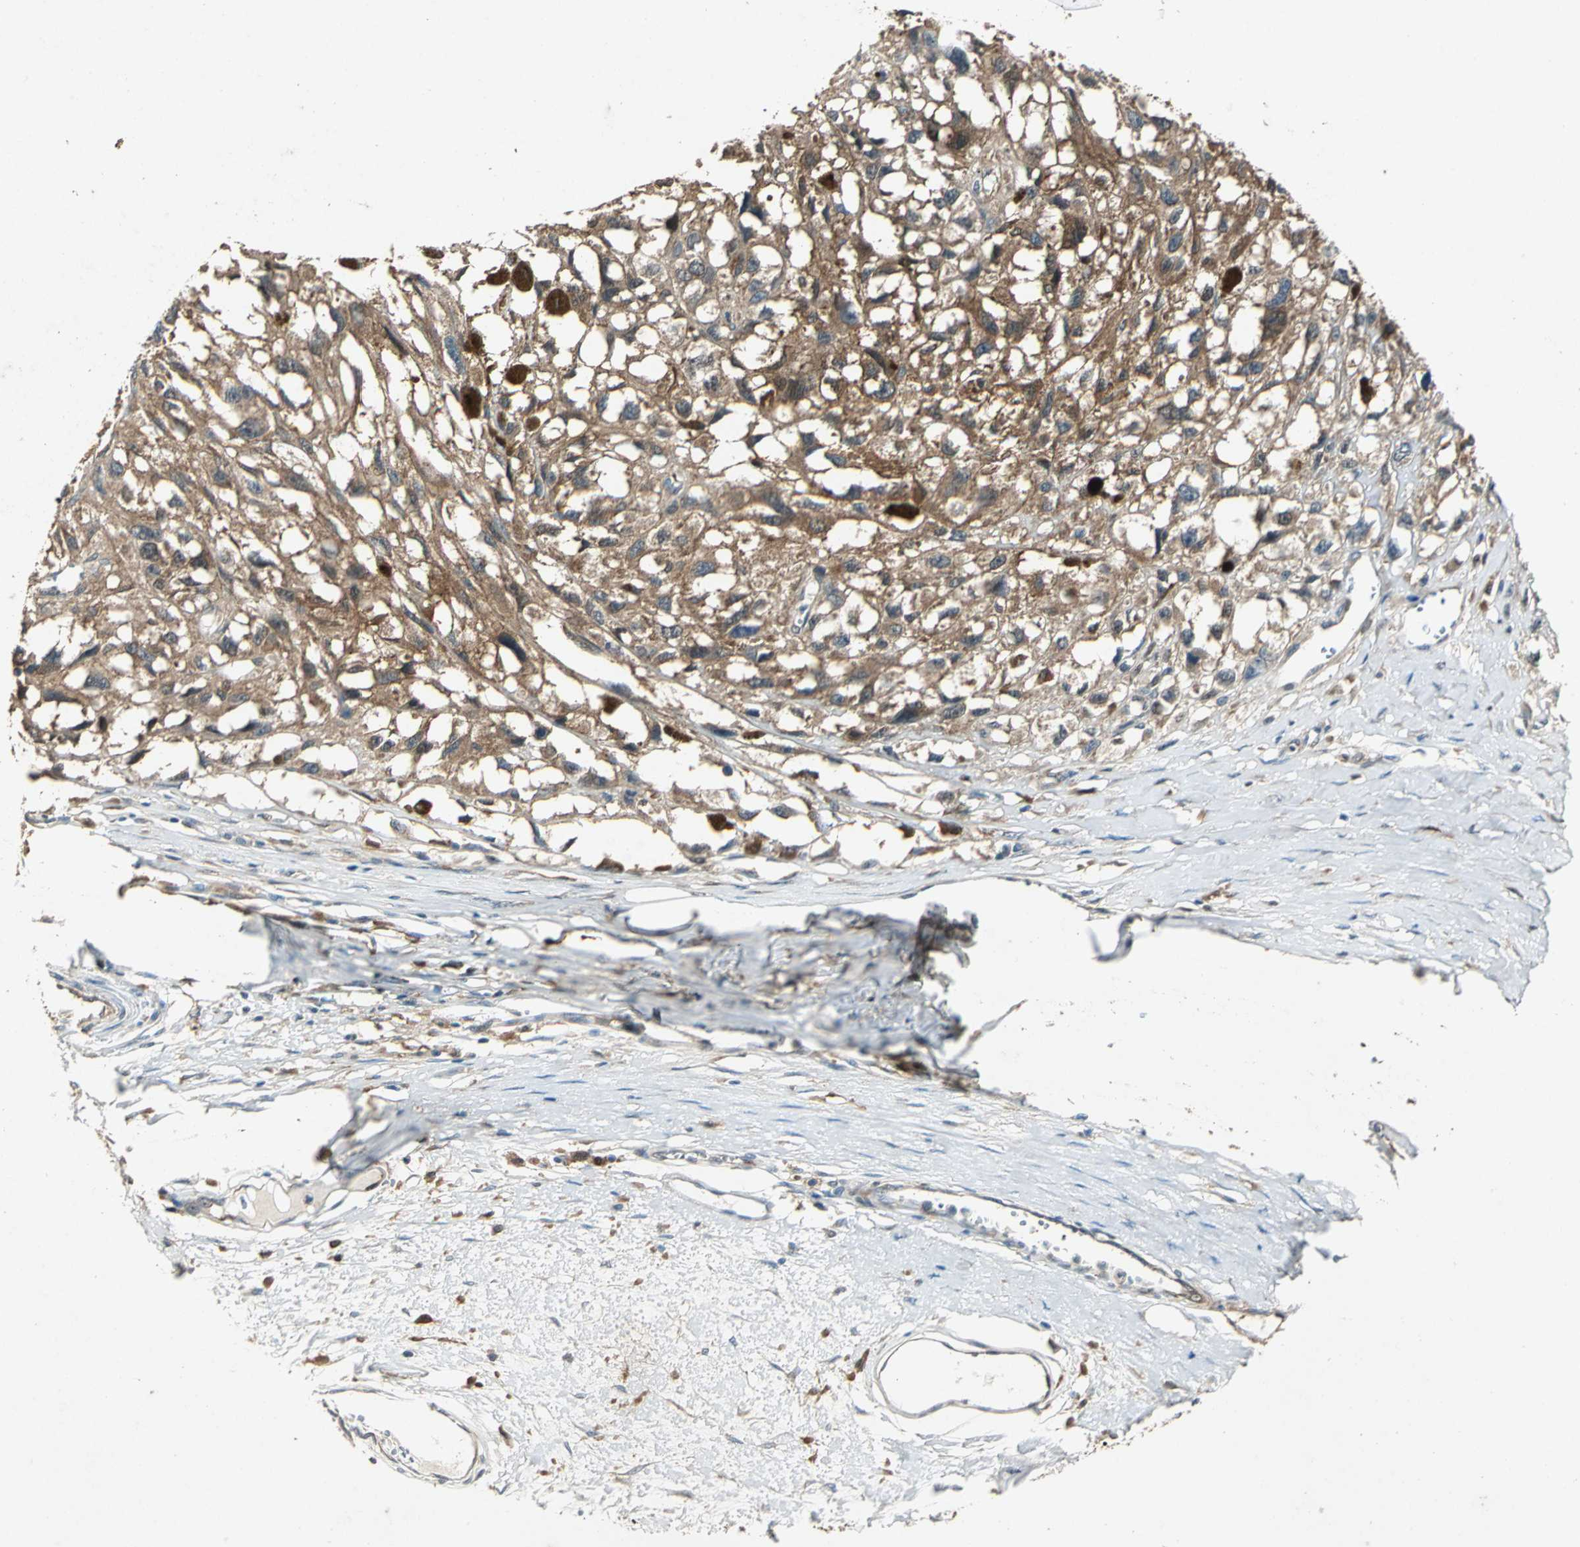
{"staining": {"intensity": "moderate", "quantity": ">75%", "location": "cytoplasmic/membranous"}, "tissue": "melanoma", "cell_type": "Tumor cells", "image_type": "cancer", "snomed": [{"axis": "morphology", "description": "Malignant melanoma, Metastatic site"}, {"axis": "topography", "description": "Lymph node"}], "caption": "Brown immunohistochemical staining in melanoma shows moderate cytoplasmic/membranous positivity in approximately >75% of tumor cells.", "gene": "RRM2B", "patient": {"sex": "male", "age": 59}}